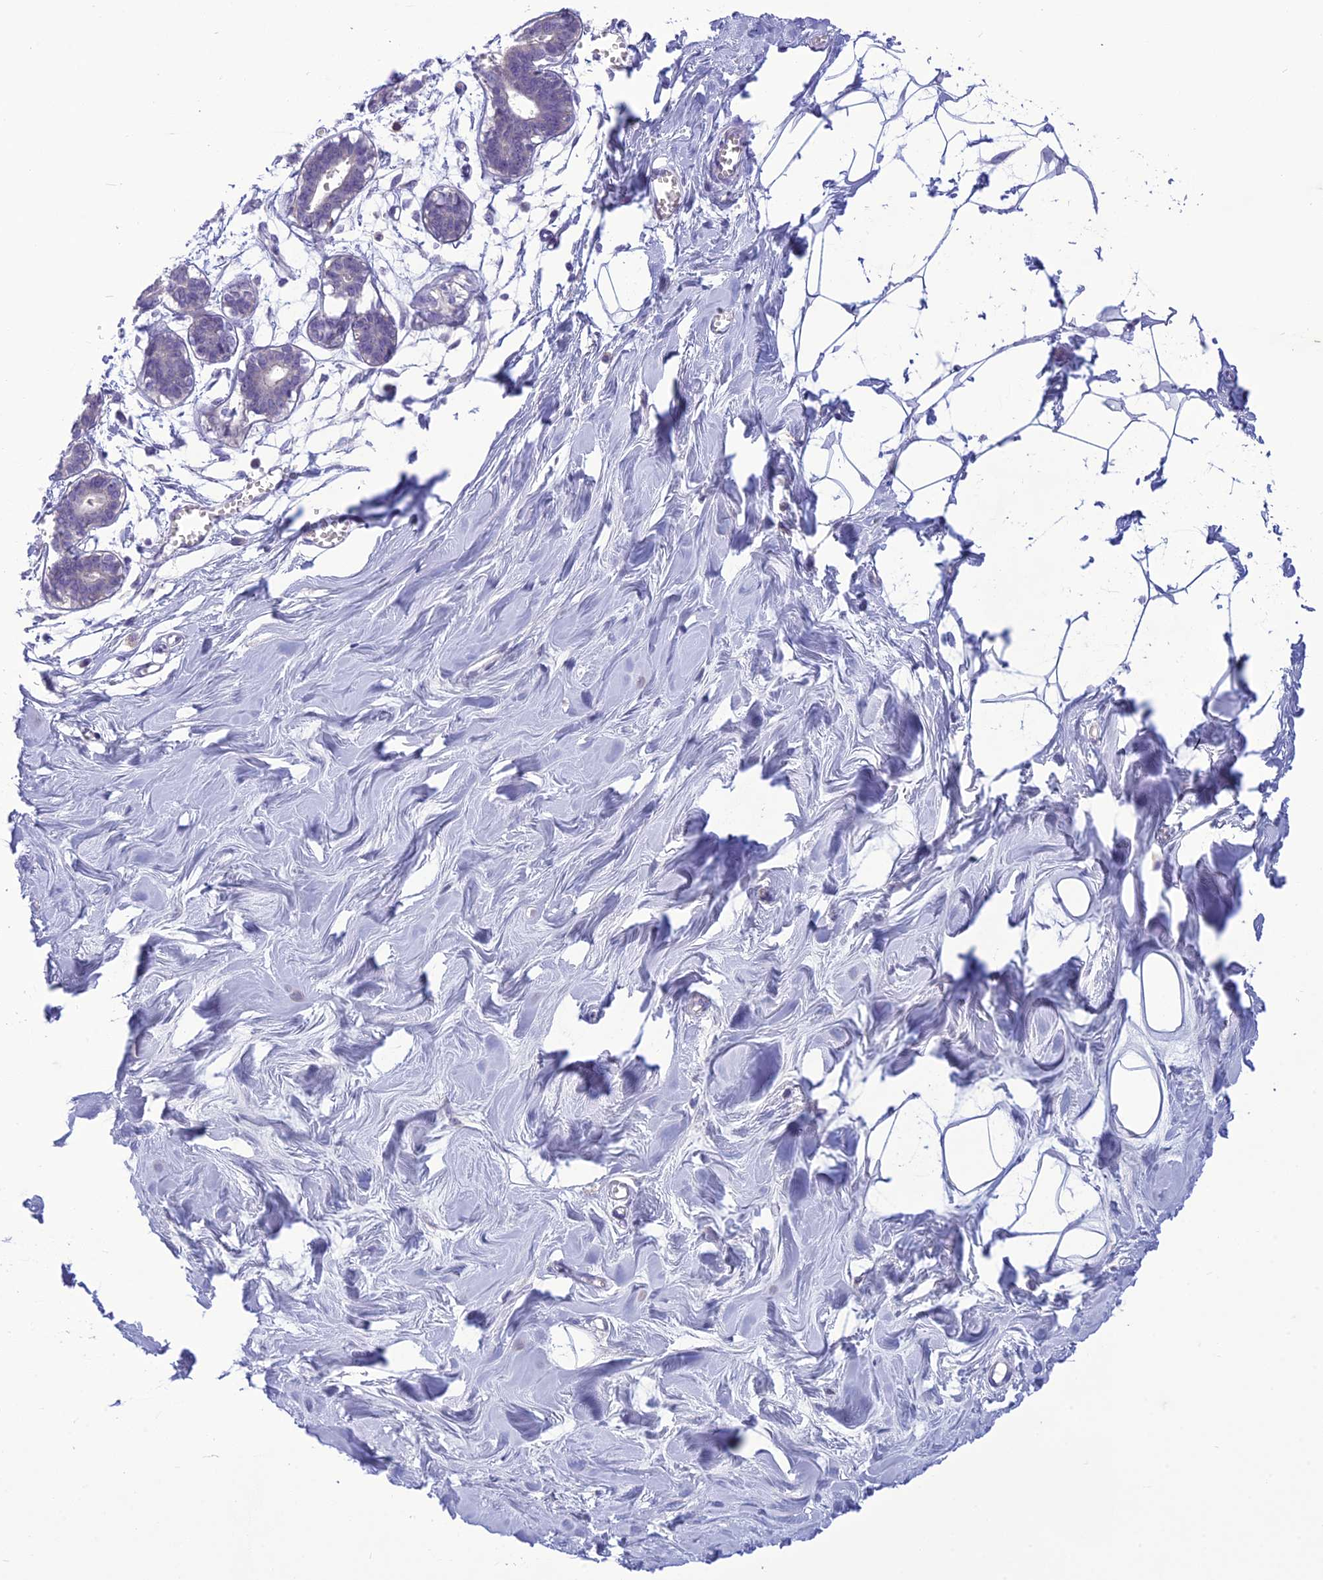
{"staining": {"intensity": "negative", "quantity": "none", "location": "none"}, "tissue": "breast", "cell_type": "Adipocytes", "image_type": "normal", "snomed": [{"axis": "morphology", "description": "Normal tissue, NOS"}, {"axis": "topography", "description": "Breast"}], "caption": "Breast stained for a protein using immunohistochemistry (IHC) shows no staining adipocytes.", "gene": "ITGAE", "patient": {"sex": "female", "age": 27}}